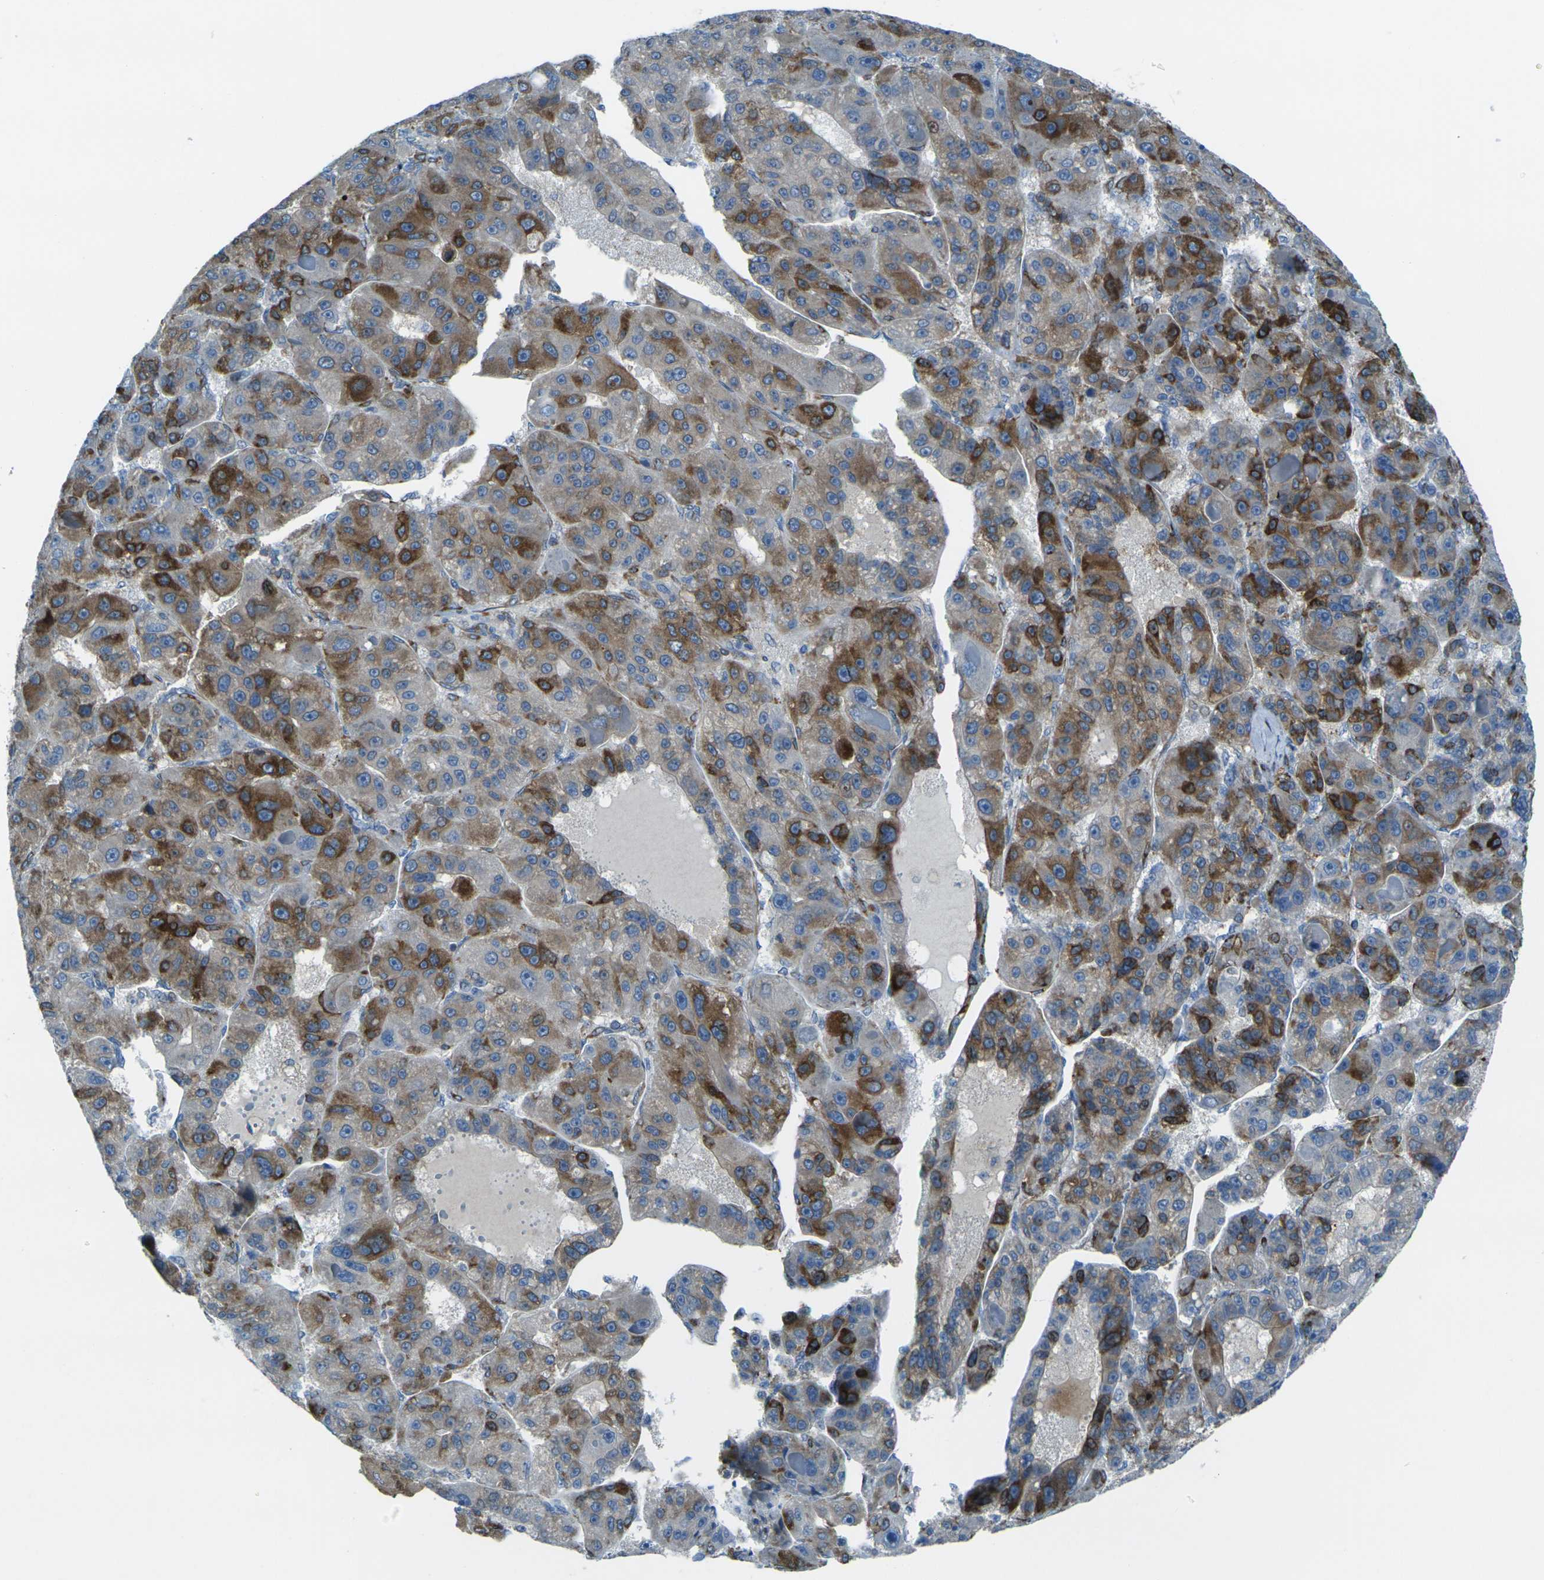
{"staining": {"intensity": "strong", "quantity": "25%-75%", "location": "cytoplasmic/membranous"}, "tissue": "liver cancer", "cell_type": "Tumor cells", "image_type": "cancer", "snomed": [{"axis": "morphology", "description": "Carcinoma, Hepatocellular, NOS"}, {"axis": "topography", "description": "Liver"}], "caption": "Protein staining of liver cancer tissue demonstrates strong cytoplasmic/membranous staining in approximately 25%-75% of tumor cells. (DAB (3,3'-diaminobenzidine) = brown stain, brightfield microscopy at high magnification).", "gene": "CELSR2", "patient": {"sex": "male", "age": 76}}